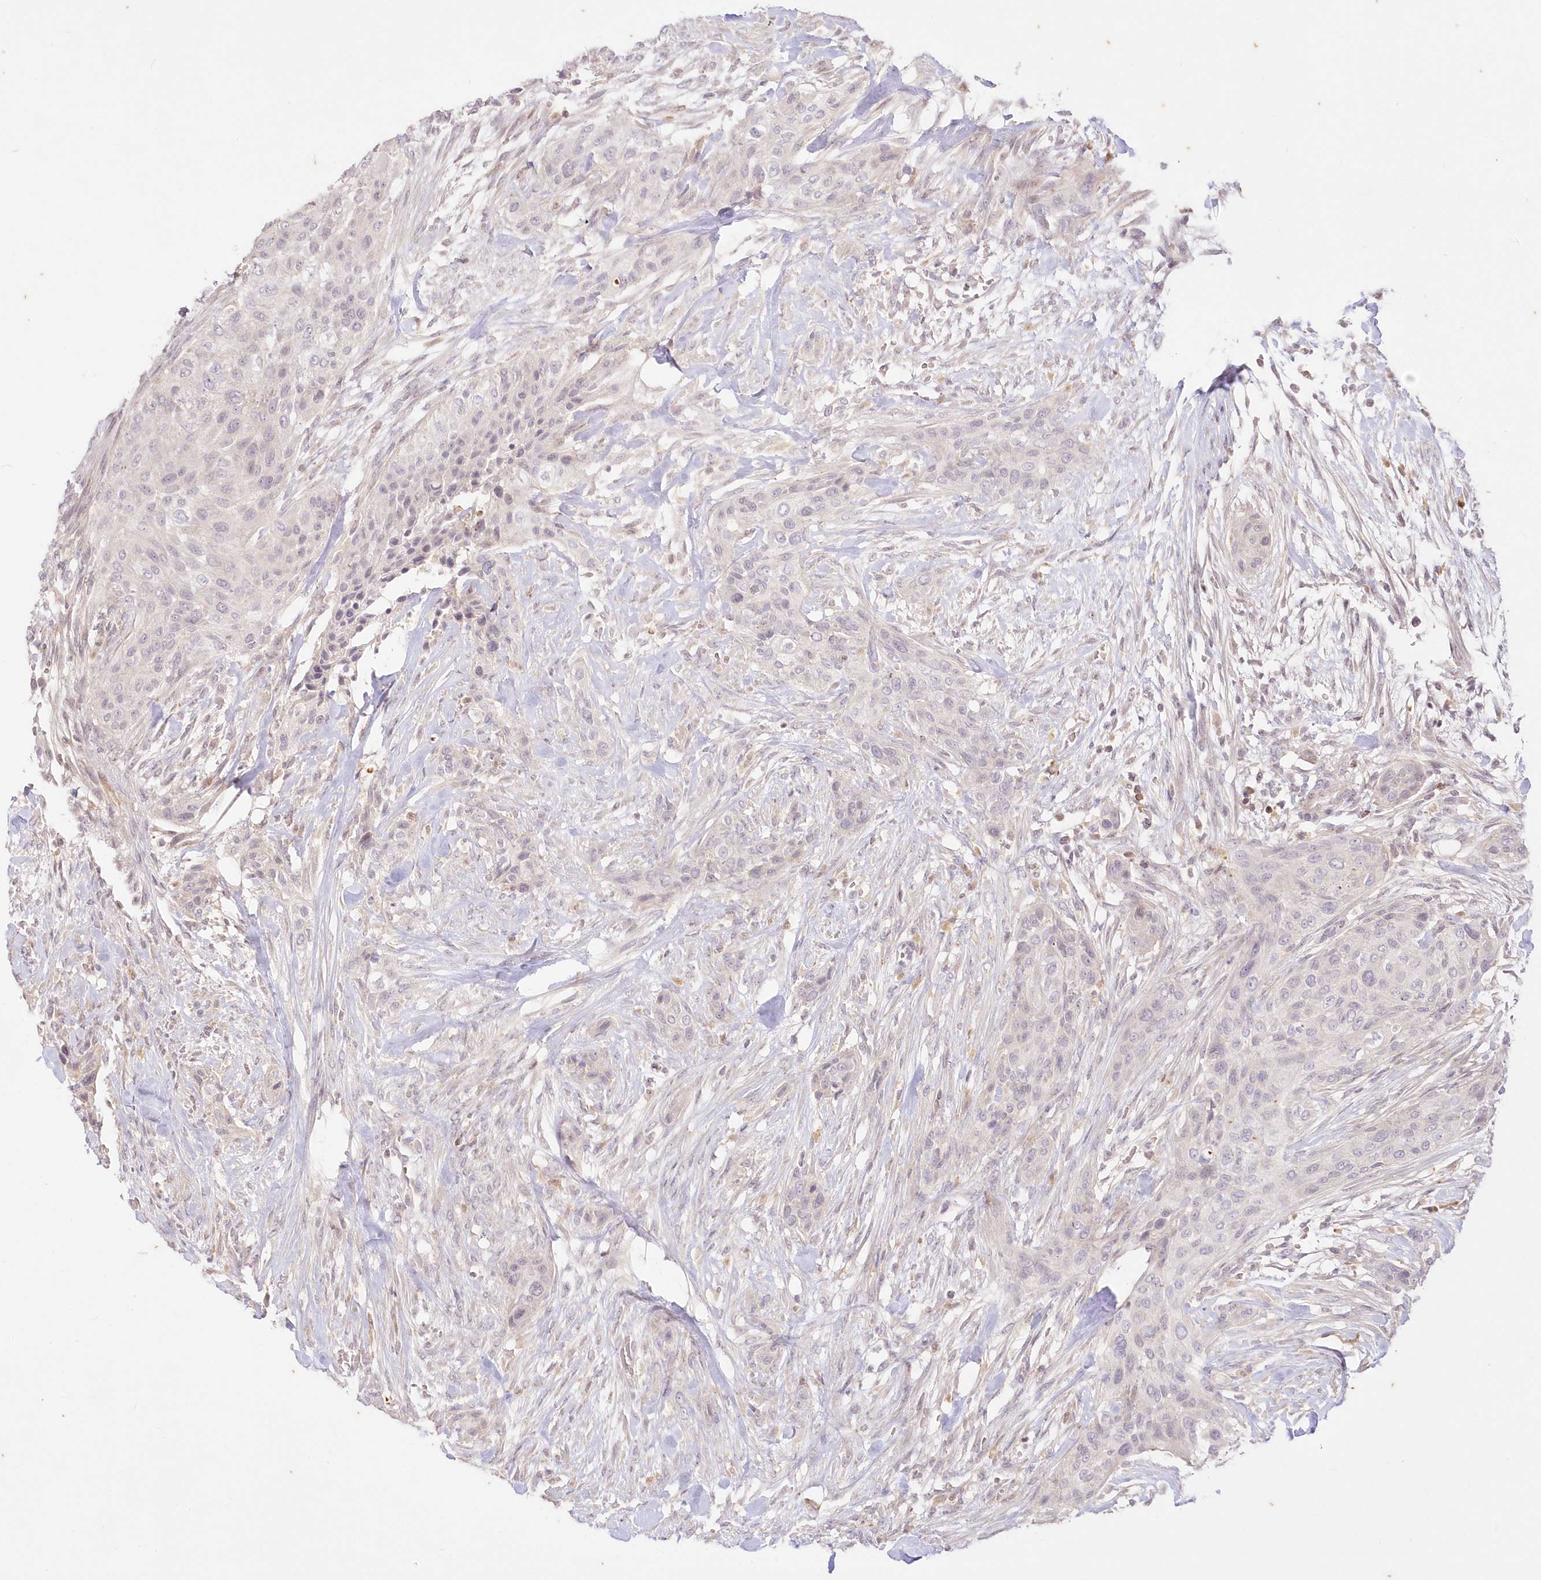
{"staining": {"intensity": "negative", "quantity": "none", "location": "none"}, "tissue": "urothelial cancer", "cell_type": "Tumor cells", "image_type": "cancer", "snomed": [{"axis": "morphology", "description": "Urothelial carcinoma, High grade"}, {"axis": "topography", "description": "Urinary bladder"}], "caption": "Tumor cells show no significant protein expression in high-grade urothelial carcinoma. Nuclei are stained in blue.", "gene": "MTMR3", "patient": {"sex": "male", "age": 35}}